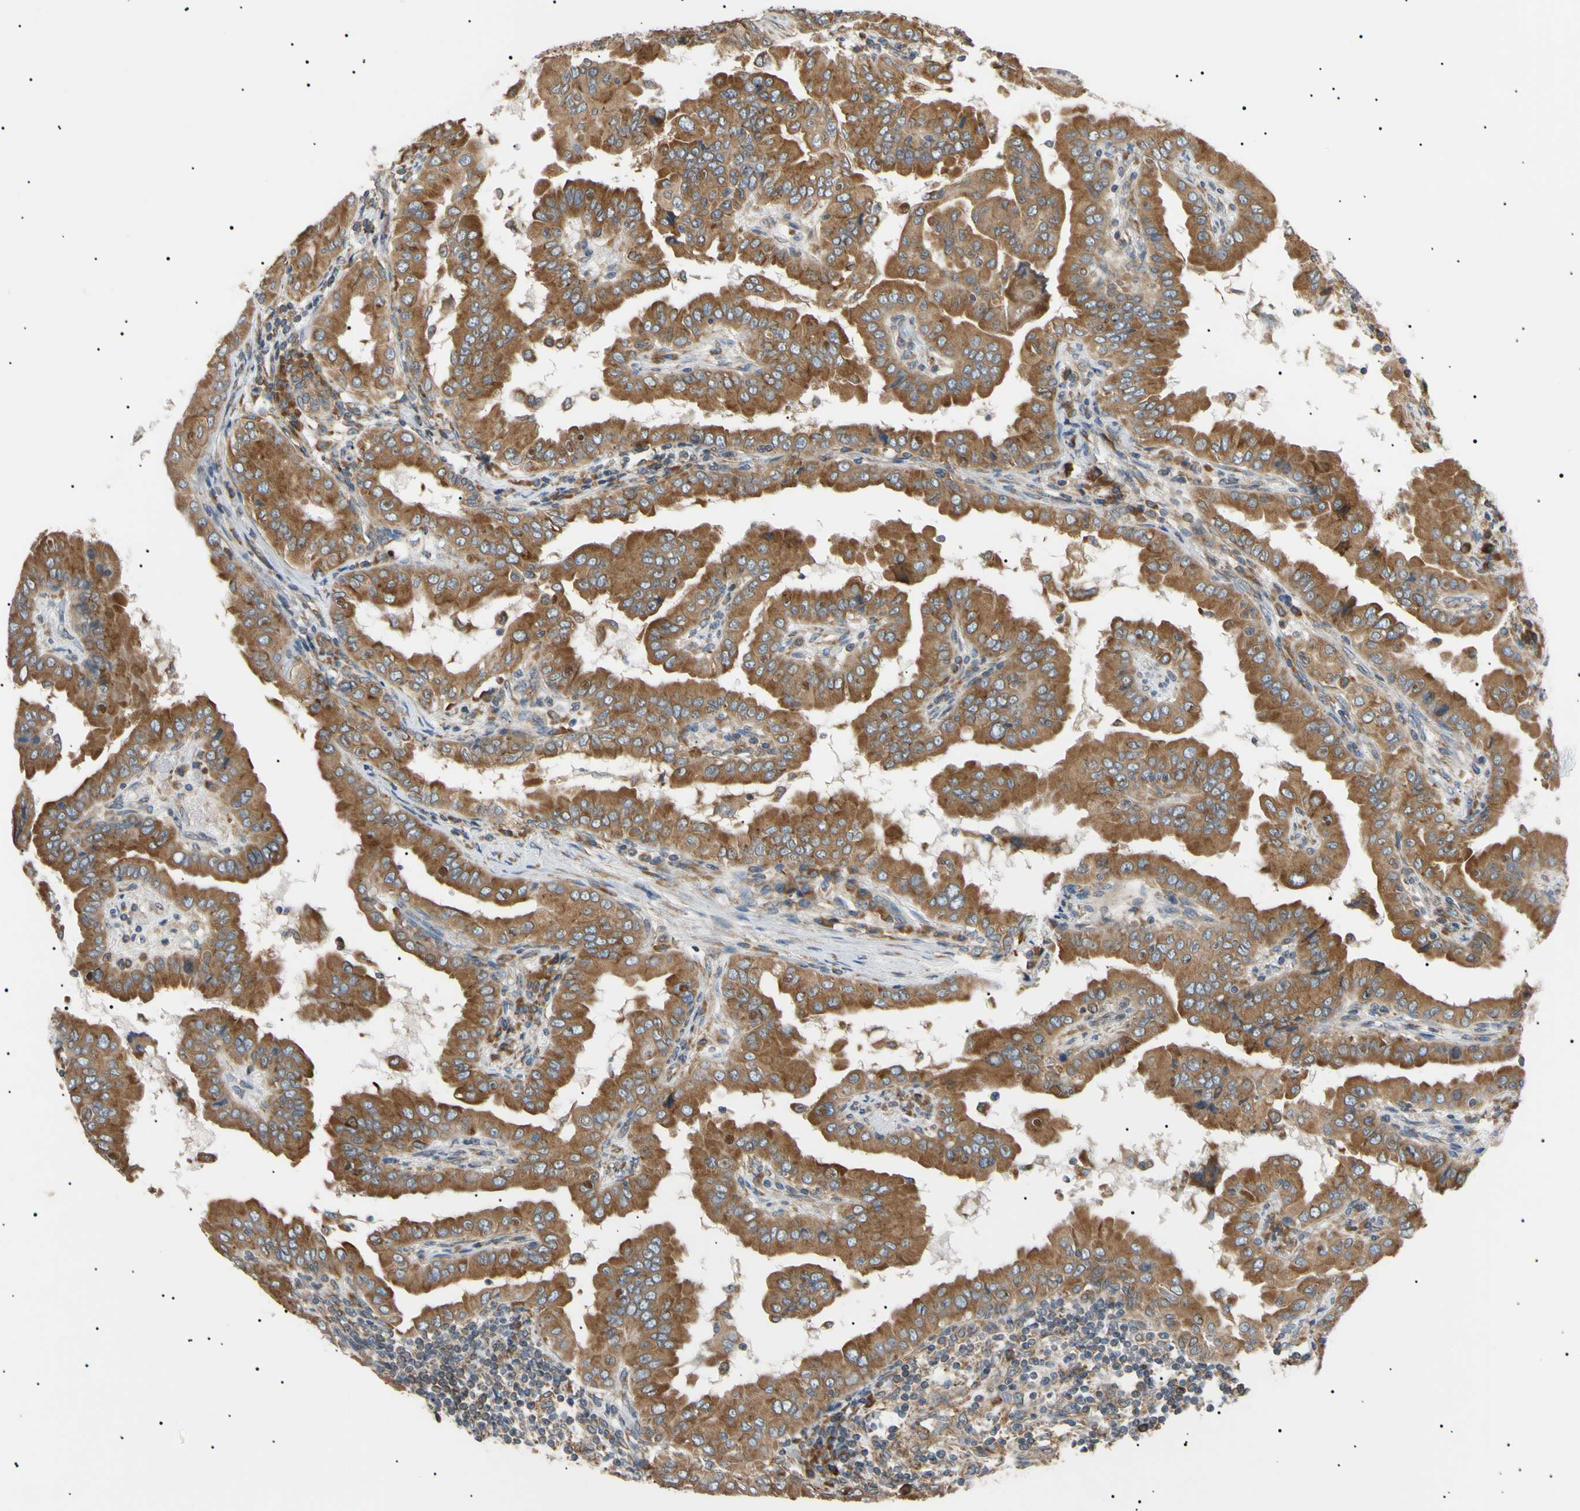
{"staining": {"intensity": "moderate", "quantity": ">75%", "location": "cytoplasmic/membranous"}, "tissue": "thyroid cancer", "cell_type": "Tumor cells", "image_type": "cancer", "snomed": [{"axis": "morphology", "description": "Papillary adenocarcinoma, NOS"}, {"axis": "topography", "description": "Thyroid gland"}], "caption": "Tumor cells demonstrate medium levels of moderate cytoplasmic/membranous positivity in approximately >75% of cells in human thyroid cancer.", "gene": "VAPA", "patient": {"sex": "male", "age": 33}}